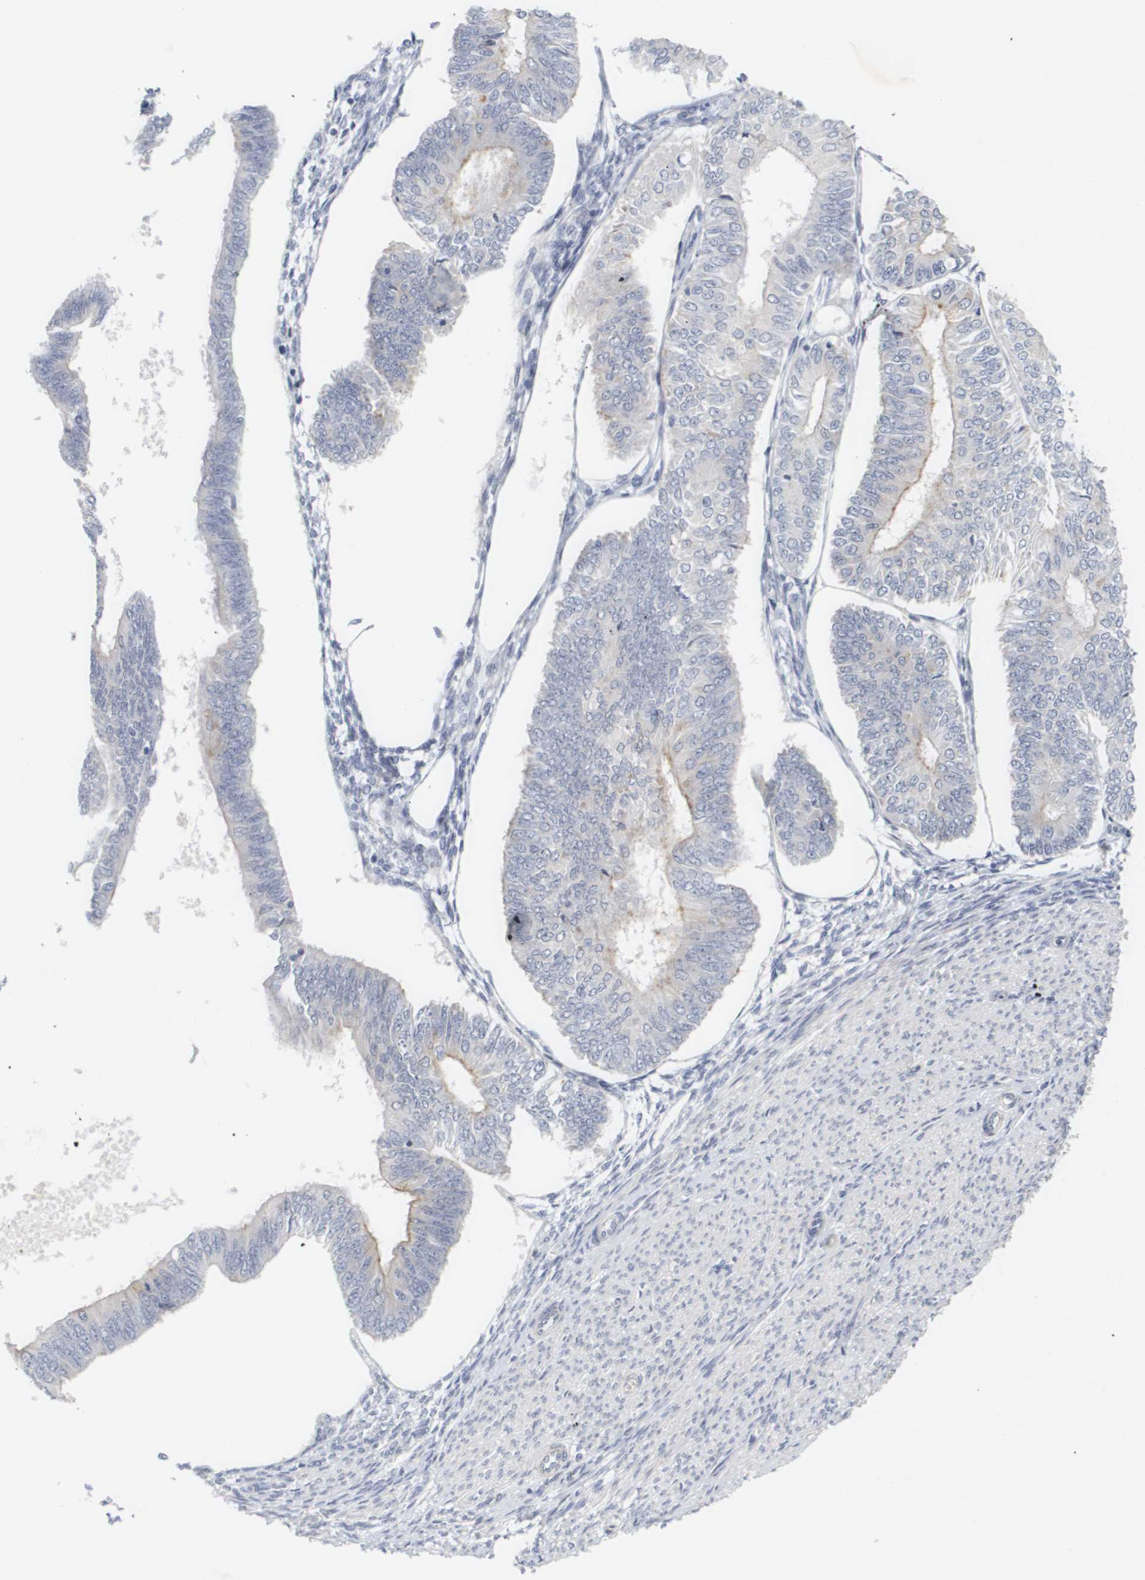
{"staining": {"intensity": "weak", "quantity": "<25%", "location": "cytoplasmic/membranous"}, "tissue": "endometrial cancer", "cell_type": "Tumor cells", "image_type": "cancer", "snomed": [{"axis": "morphology", "description": "Adenocarcinoma, NOS"}, {"axis": "topography", "description": "Endometrium"}], "caption": "Protein analysis of endometrial adenocarcinoma shows no significant positivity in tumor cells. The staining is performed using DAB (3,3'-diaminobenzidine) brown chromogen with nuclei counter-stained in using hematoxylin.", "gene": "CYB561", "patient": {"sex": "female", "age": 58}}